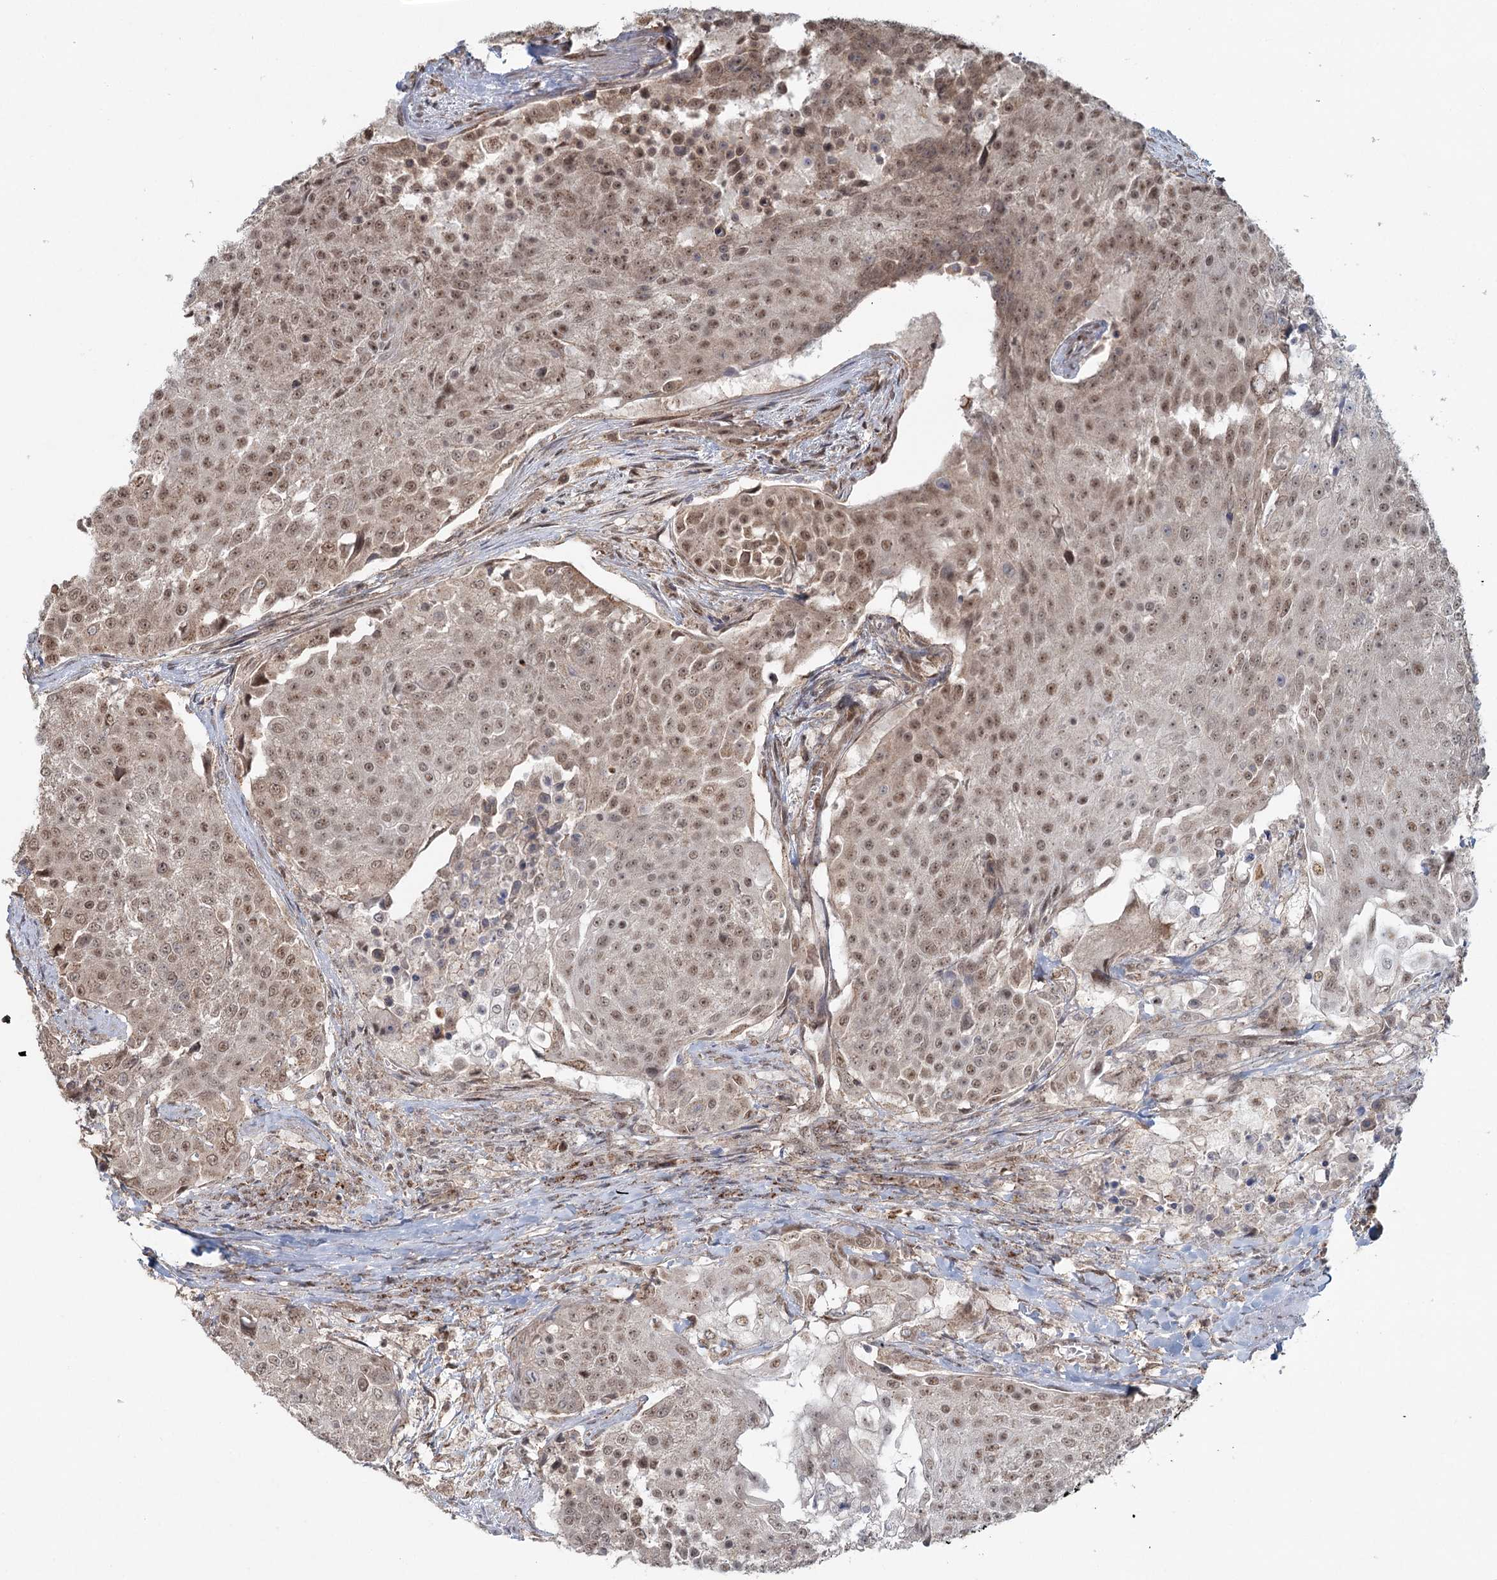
{"staining": {"intensity": "moderate", "quantity": ">75%", "location": "cytoplasmic/membranous,nuclear"}, "tissue": "urothelial cancer", "cell_type": "Tumor cells", "image_type": "cancer", "snomed": [{"axis": "morphology", "description": "Urothelial carcinoma, High grade"}, {"axis": "topography", "description": "Urinary bladder"}], "caption": "High-grade urothelial carcinoma was stained to show a protein in brown. There is medium levels of moderate cytoplasmic/membranous and nuclear positivity in about >75% of tumor cells.", "gene": "GPALPP1", "patient": {"sex": "female", "age": 63}}